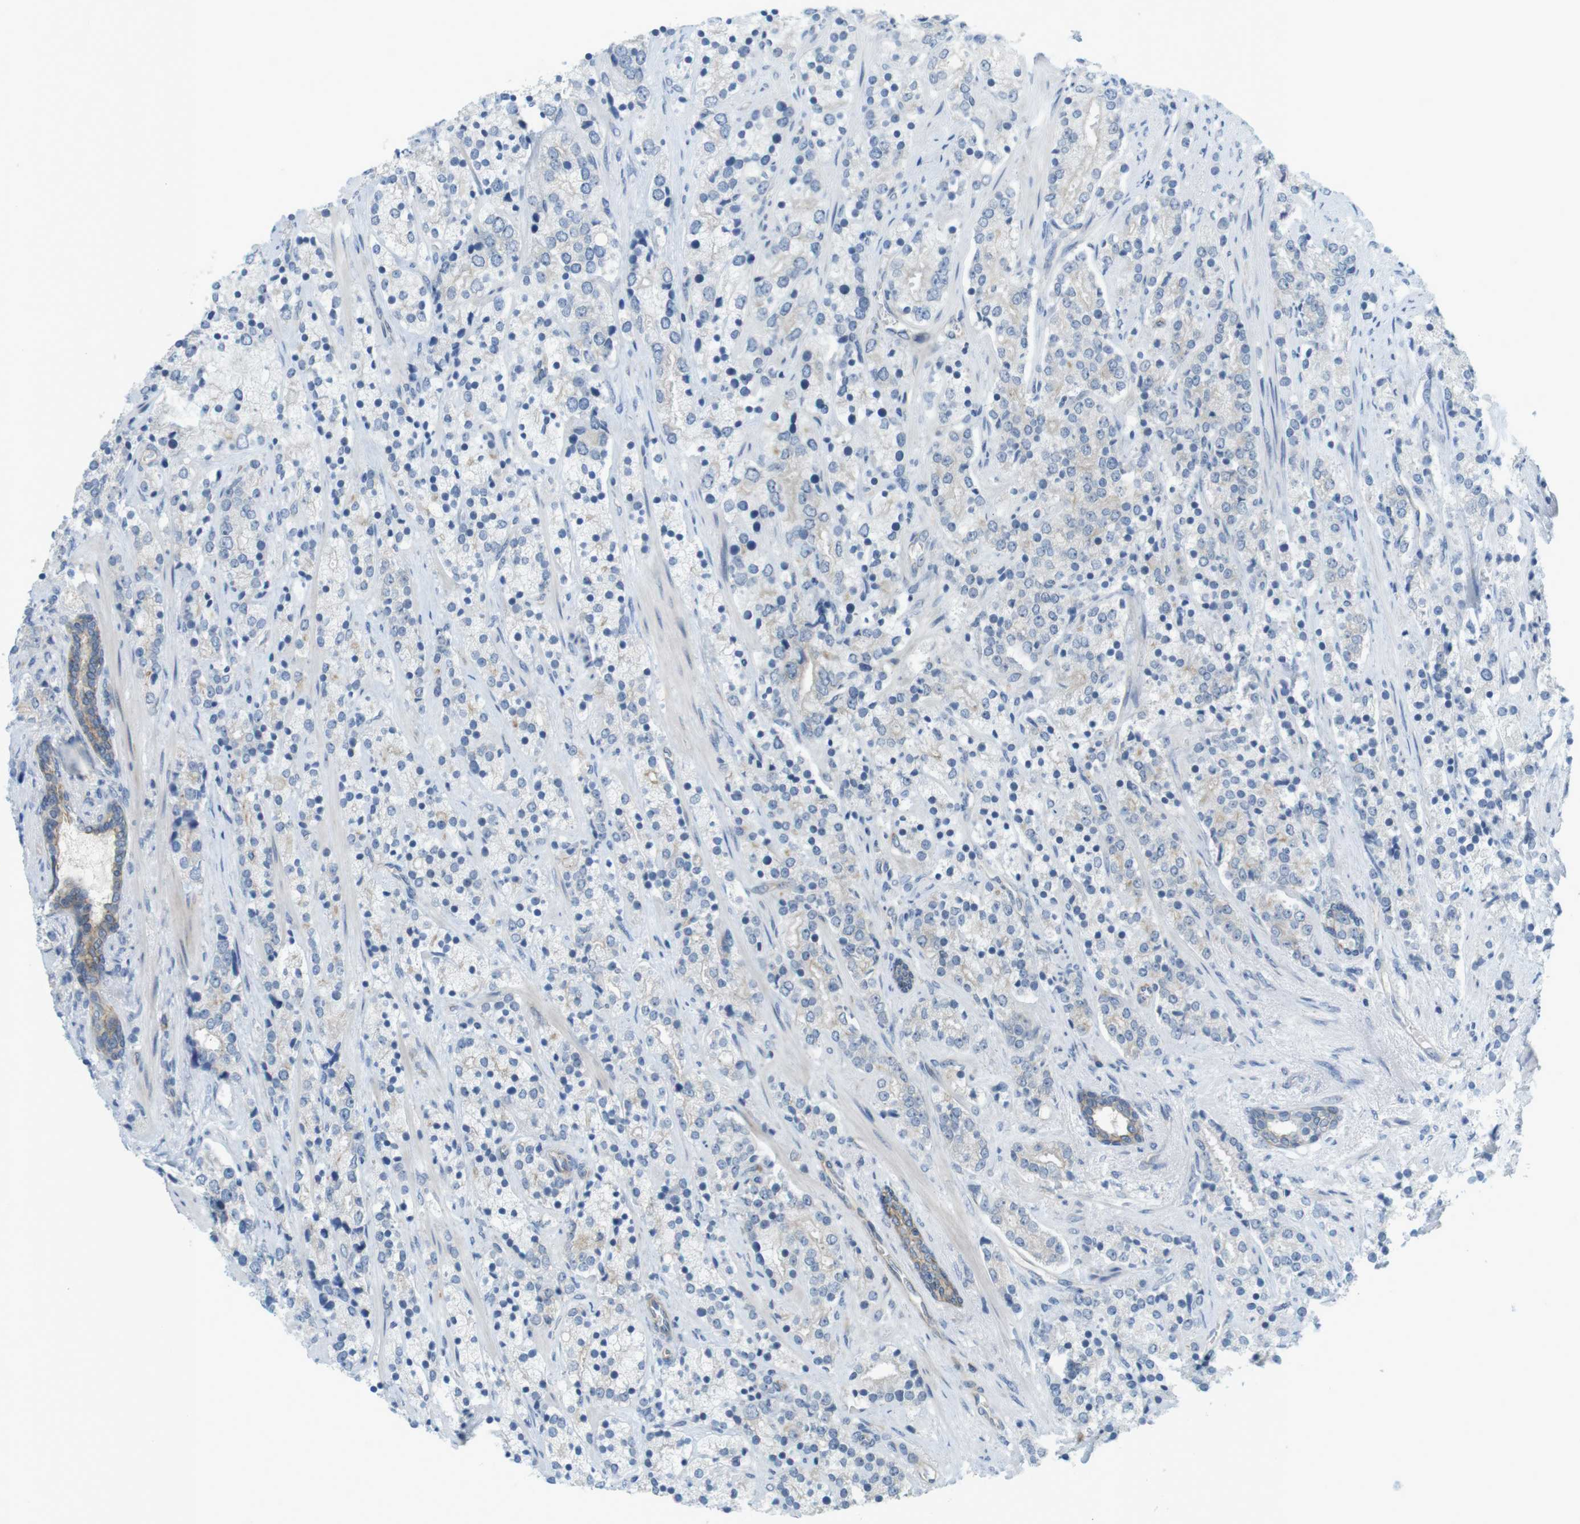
{"staining": {"intensity": "weak", "quantity": "25%-75%", "location": "cytoplasmic/membranous"}, "tissue": "prostate cancer", "cell_type": "Tumor cells", "image_type": "cancer", "snomed": [{"axis": "morphology", "description": "Adenocarcinoma, High grade"}, {"axis": "topography", "description": "Prostate"}], "caption": "Immunohistochemical staining of human high-grade adenocarcinoma (prostate) demonstrates low levels of weak cytoplasmic/membranous protein positivity in about 25%-75% of tumor cells. The staining was performed using DAB, with brown indicating positive protein expression. Nuclei are stained blue with hematoxylin.", "gene": "GJC3", "patient": {"sex": "male", "age": 71}}